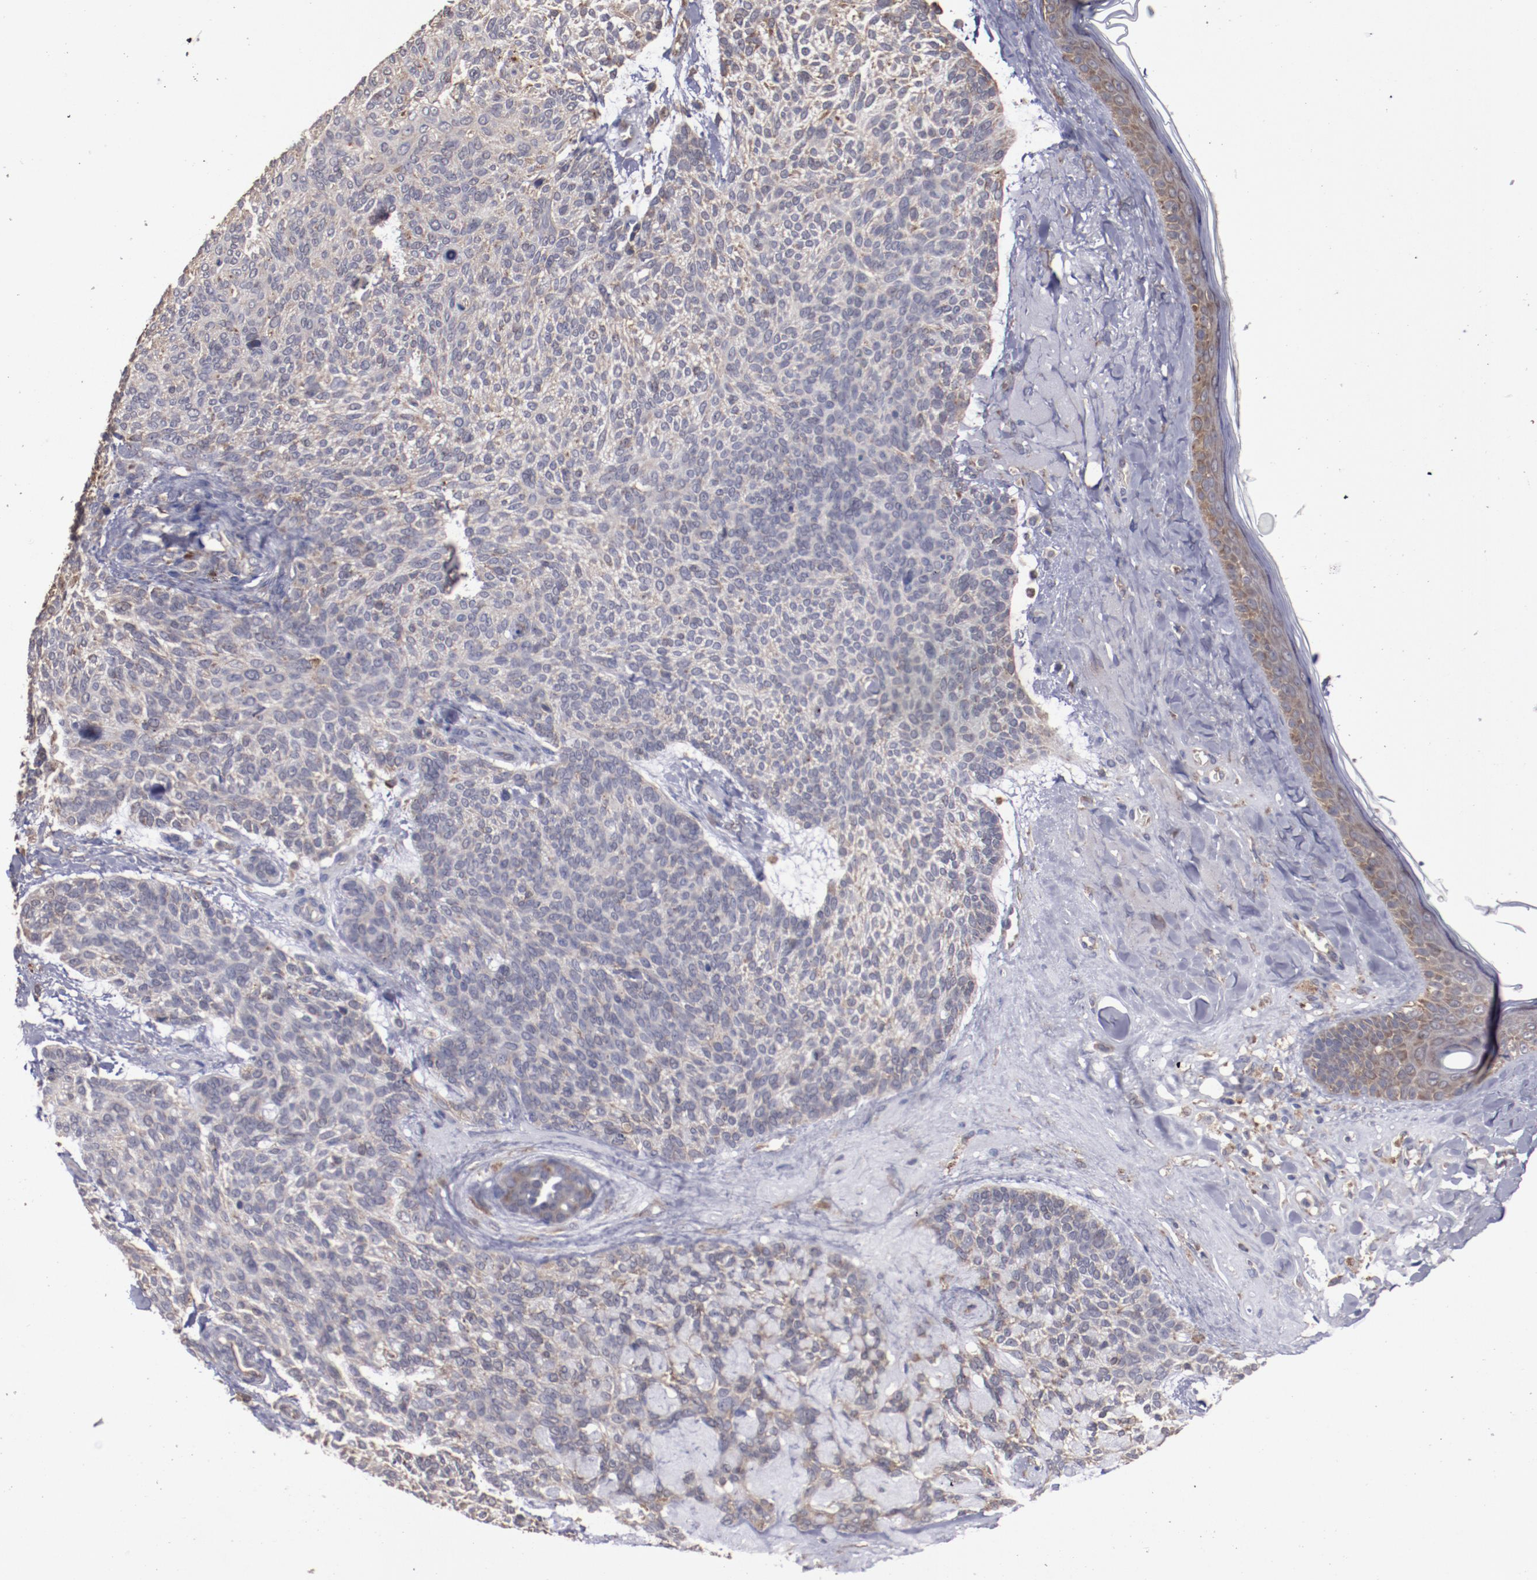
{"staining": {"intensity": "weak", "quantity": "25%-75%", "location": "cytoplasmic/membranous"}, "tissue": "skin cancer", "cell_type": "Tumor cells", "image_type": "cancer", "snomed": [{"axis": "morphology", "description": "Normal tissue, NOS"}, {"axis": "morphology", "description": "Basal cell carcinoma"}, {"axis": "topography", "description": "Skin"}], "caption": "The image displays immunohistochemical staining of skin cancer. There is weak cytoplasmic/membranous positivity is identified in approximately 25%-75% of tumor cells. (IHC, brightfield microscopy, high magnification).", "gene": "RPS4Y1", "patient": {"sex": "female", "age": 70}}